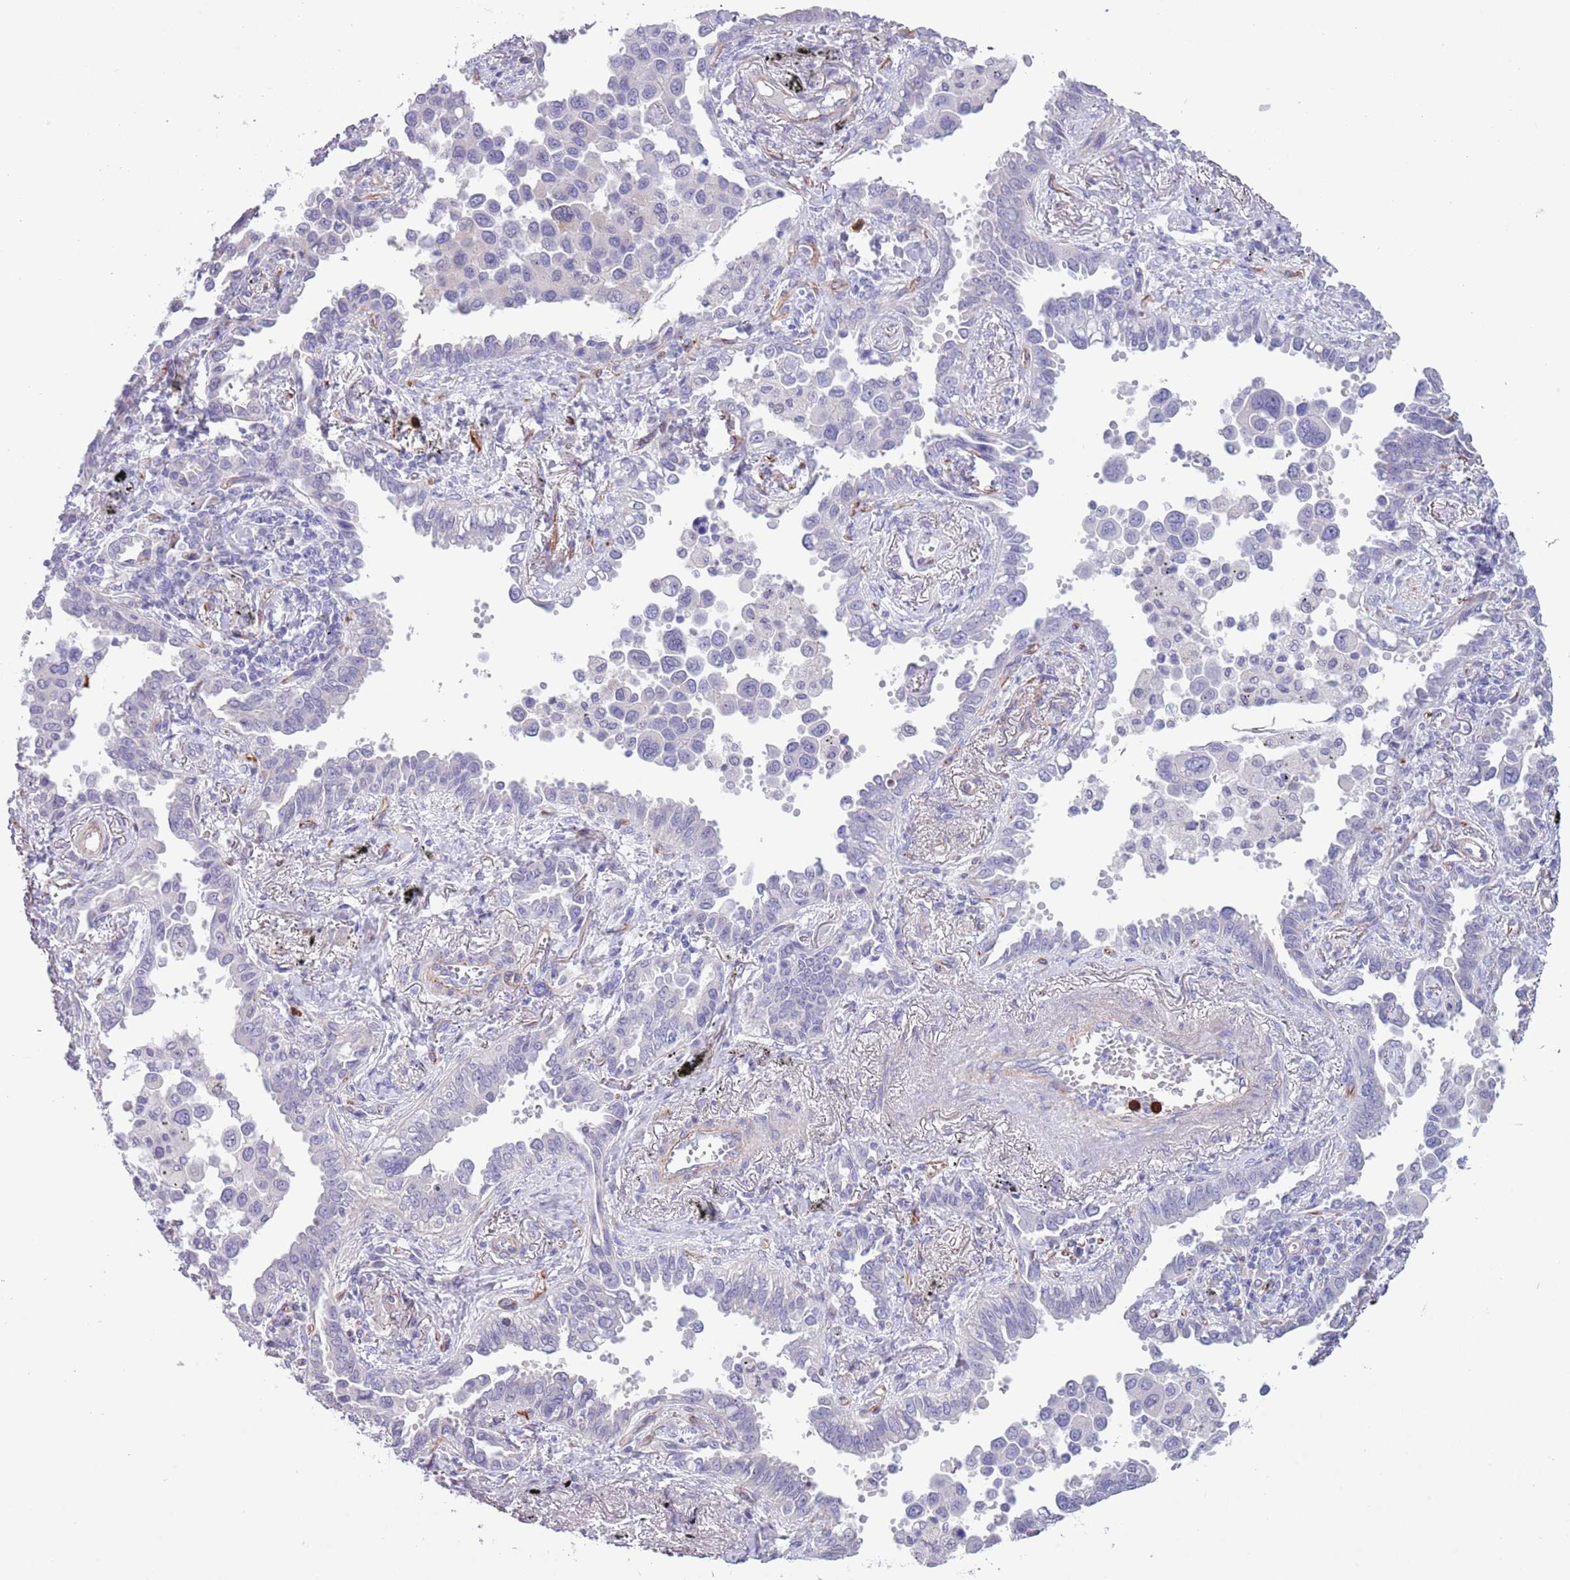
{"staining": {"intensity": "negative", "quantity": "none", "location": "none"}, "tissue": "lung cancer", "cell_type": "Tumor cells", "image_type": "cancer", "snomed": [{"axis": "morphology", "description": "Adenocarcinoma, NOS"}, {"axis": "topography", "description": "Lung"}], "caption": "This photomicrograph is of lung cancer (adenocarcinoma) stained with IHC to label a protein in brown with the nuclei are counter-stained blue. There is no expression in tumor cells.", "gene": "TSGA13", "patient": {"sex": "male", "age": 67}}